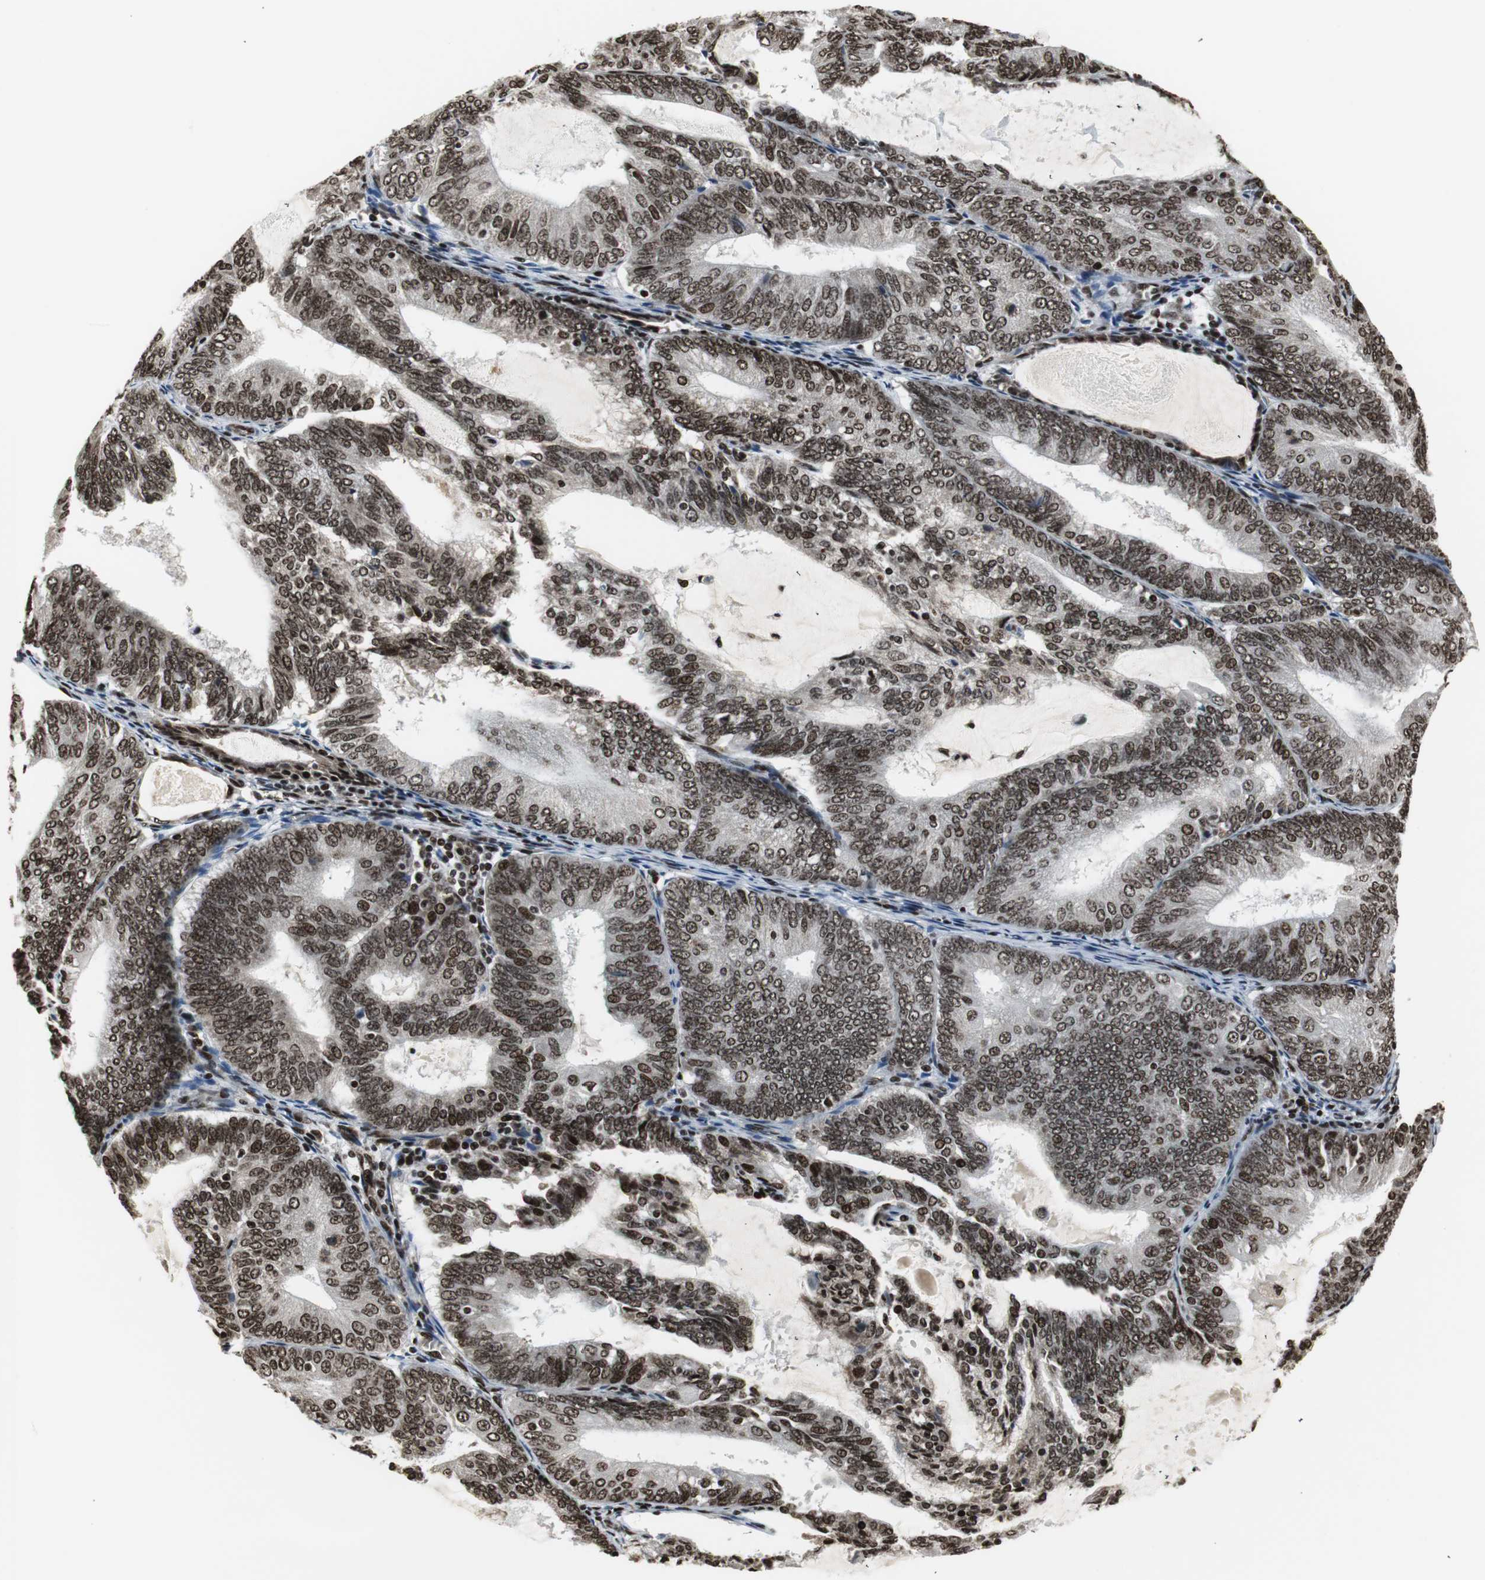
{"staining": {"intensity": "strong", "quantity": ">75%", "location": "nuclear"}, "tissue": "endometrial cancer", "cell_type": "Tumor cells", "image_type": "cancer", "snomed": [{"axis": "morphology", "description": "Adenocarcinoma, NOS"}, {"axis": "topography", "description": "Endometrium"}], "caption": "Approximately >75% of tumor cells in human endometrial cancer (adenocarcinoma) display strong nuclear protein positivity as visualized by brown immunohistochemical staining.", "gene": "PARN", "patient": {"sex": "female", "age": 81}}